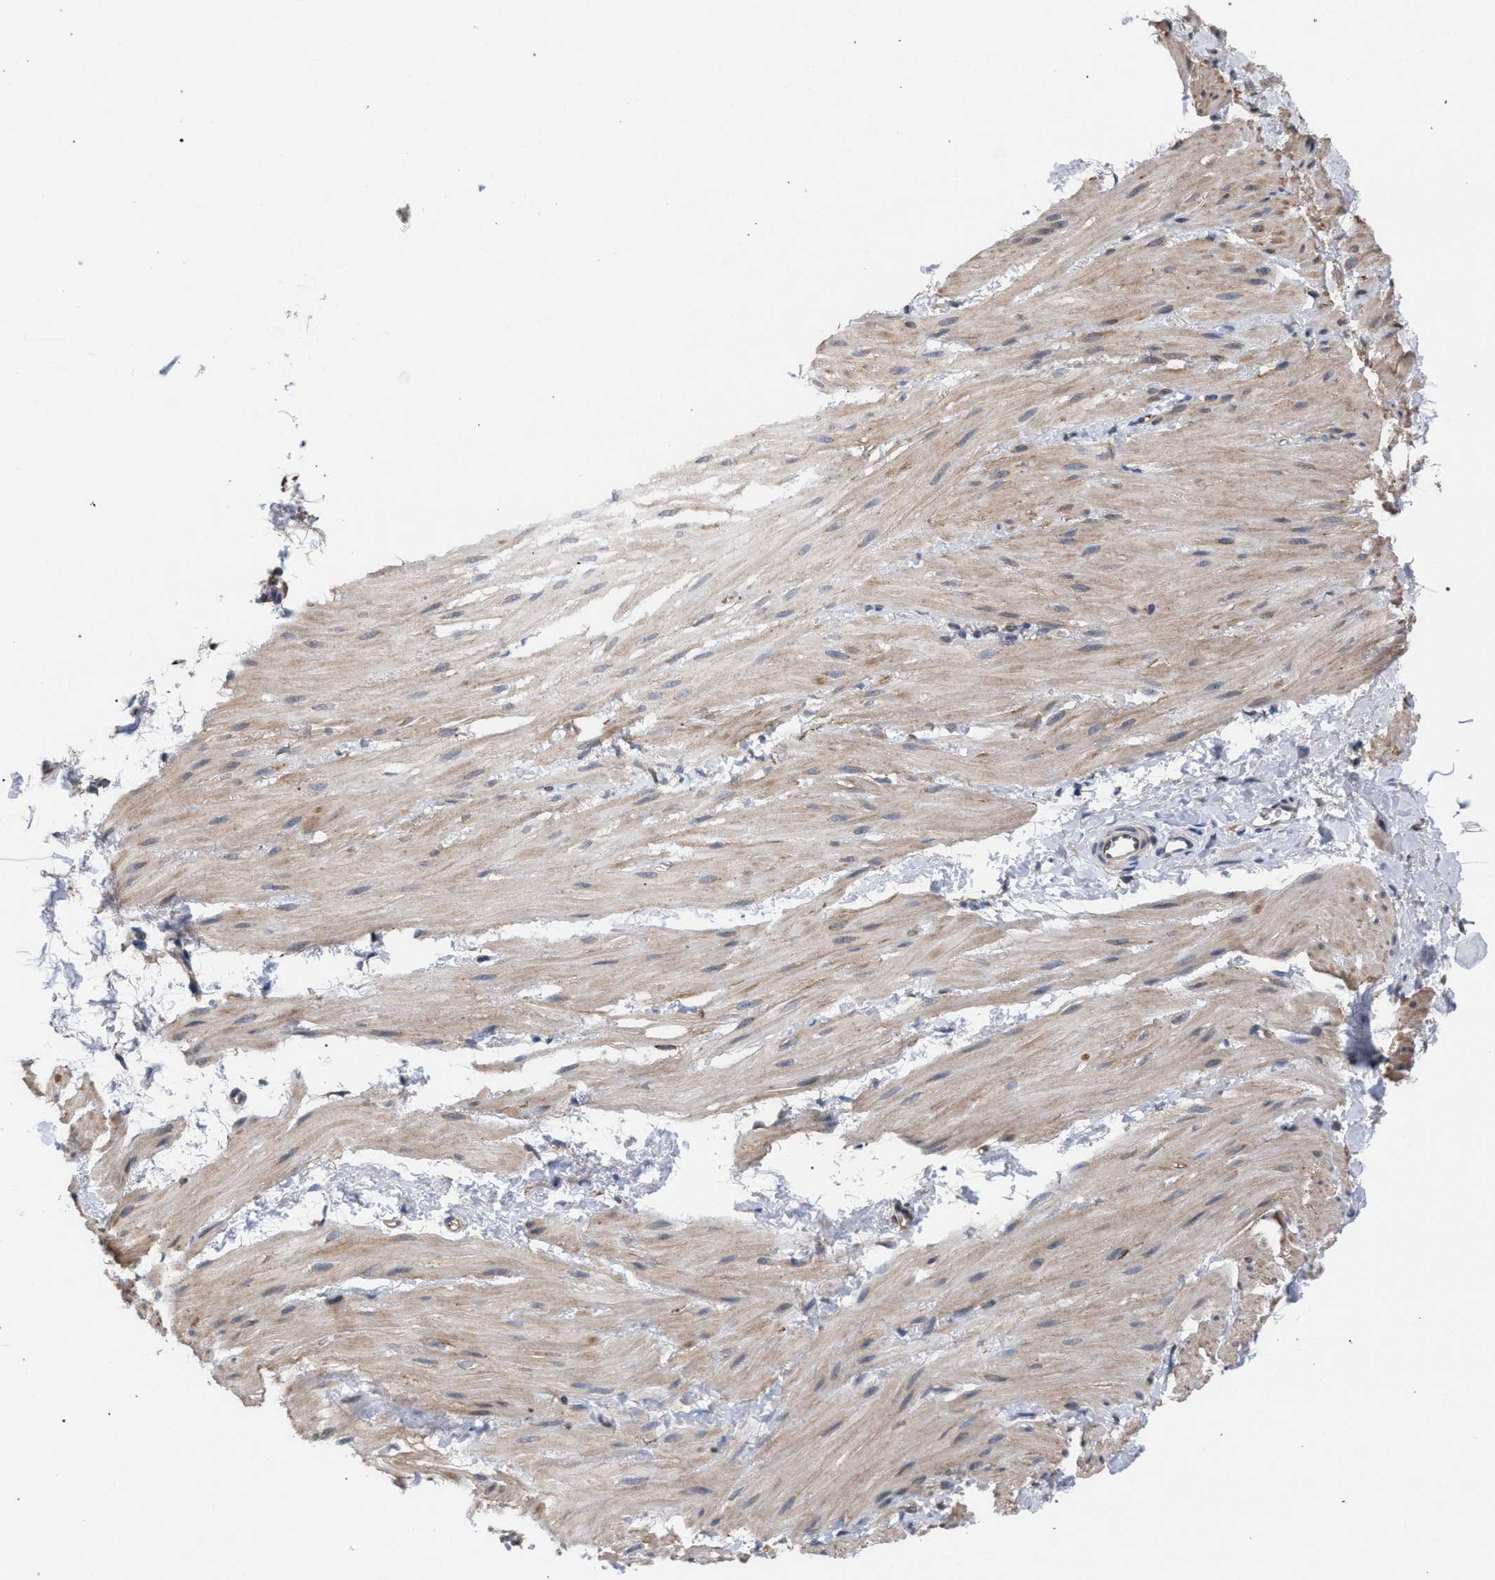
{"staining": {"intensity": "weak", "quantity": "25%-75%", "location": "cytoplasmic/membranous"}, "tissue": "smooth muscle", "cell_type": "Smooth muscle cells", "image_type": "normal", "snomed": [{"axis": "morphology", "description": "Normal tissue, NOS"}, {"axis": "topography", "description": "Smooth muscle"}], "caption": "Normal smooth muscle shows weak cytoplasmic/membranous positivity in about 25%-75% of smooth muscle cells, visualized by immunohistochemistry.", "gene": "ARPC5L", "patient": {"sex": "male", "age": 16}}